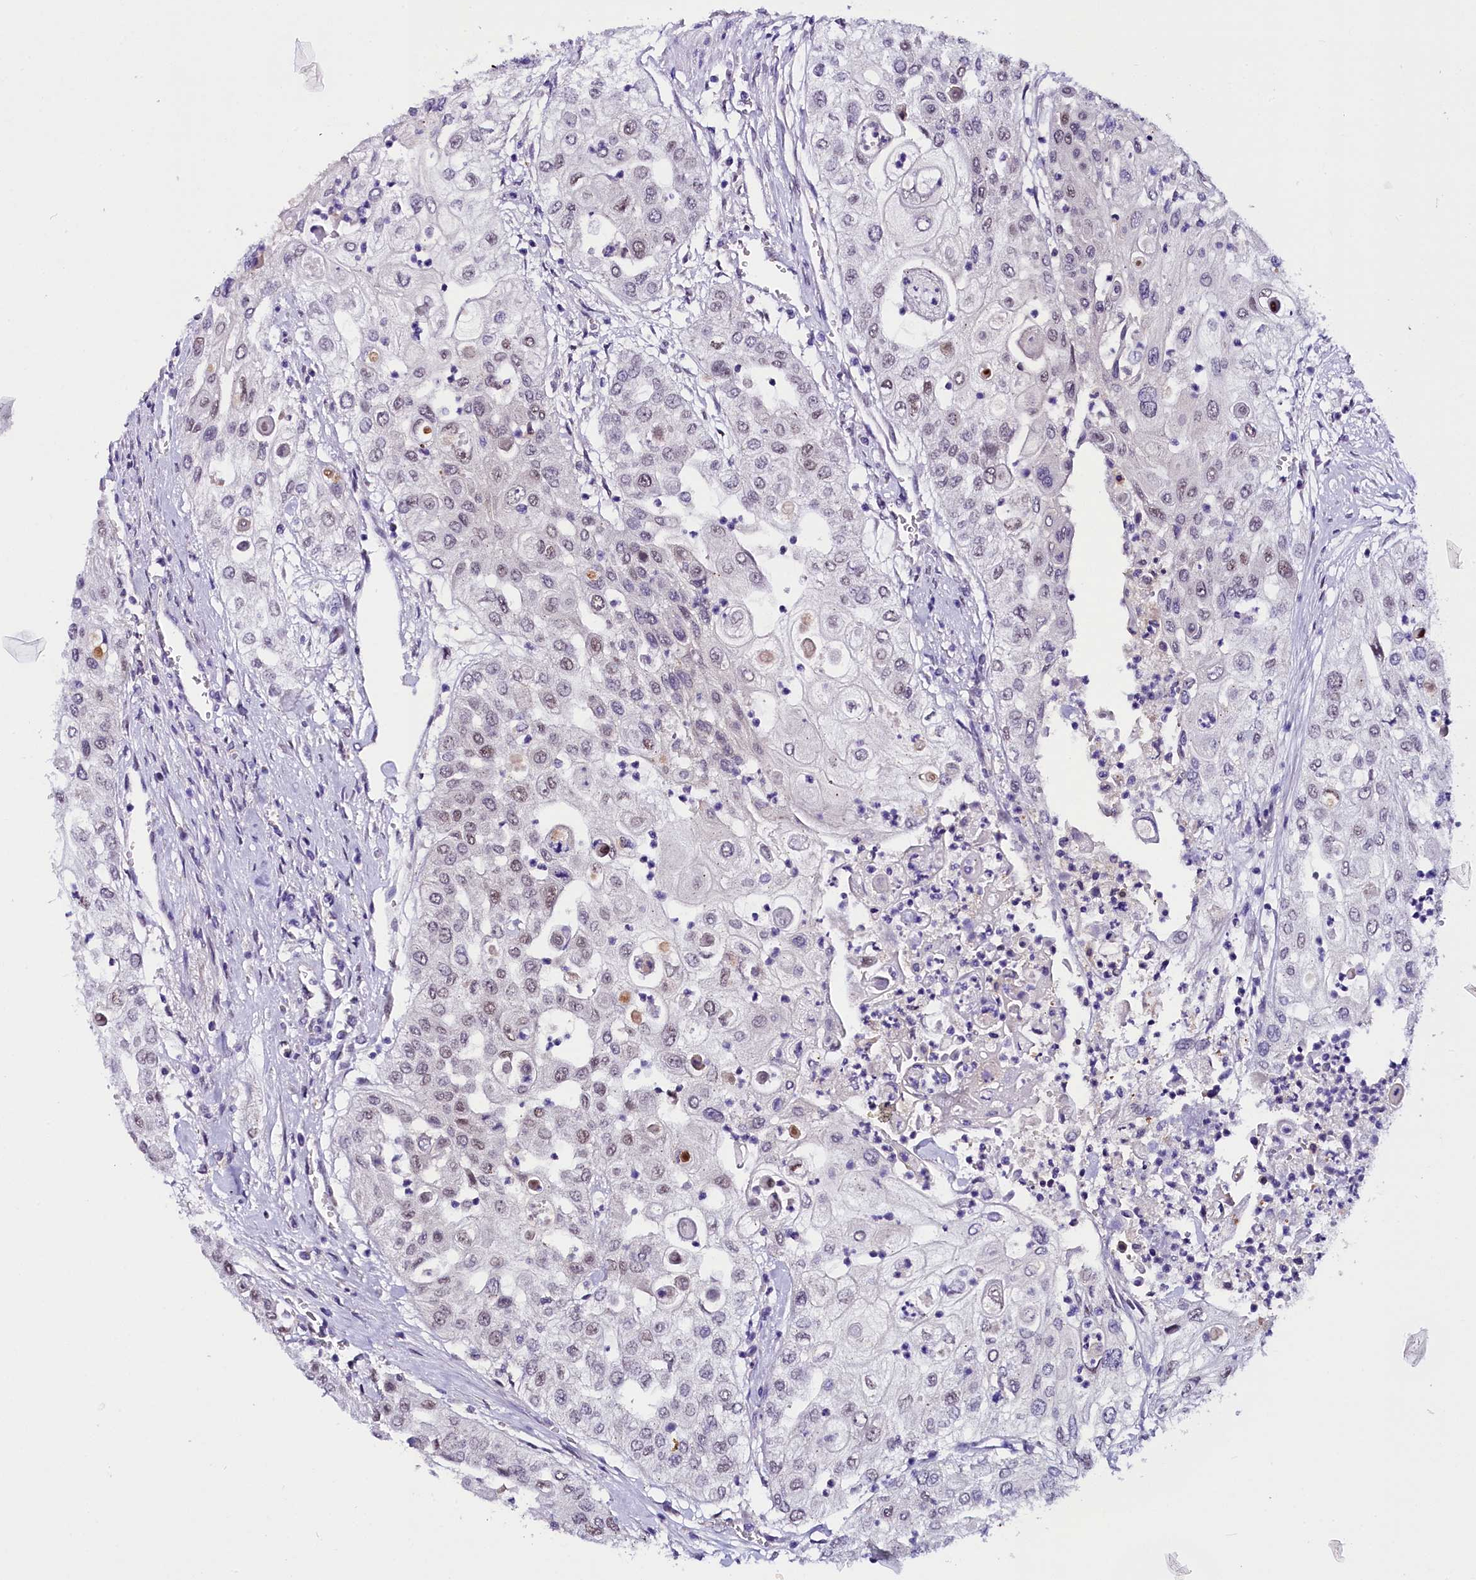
{"staining": {"intensity": "weak", "quantity": "<25%", "location": "nuclear"}, "tissue": "urothelial cancer", "cell_type": "Tumor cells", "image_type": "cancer", "snomed": [{"axis": "morphology", "description": "Urothelial carcinoma, High grade"}, {"axis": "topography", "description": "Urinary bladder"}], "caption": "Immunohistochemistry image of neoplastic tissue: human urothelial carcinoma (high-grade) stained with DAB demonstrates no significant protein positivity in tumor cells.", "gene": "IQCN", "patient": {"sex": "female", "age": 79}}